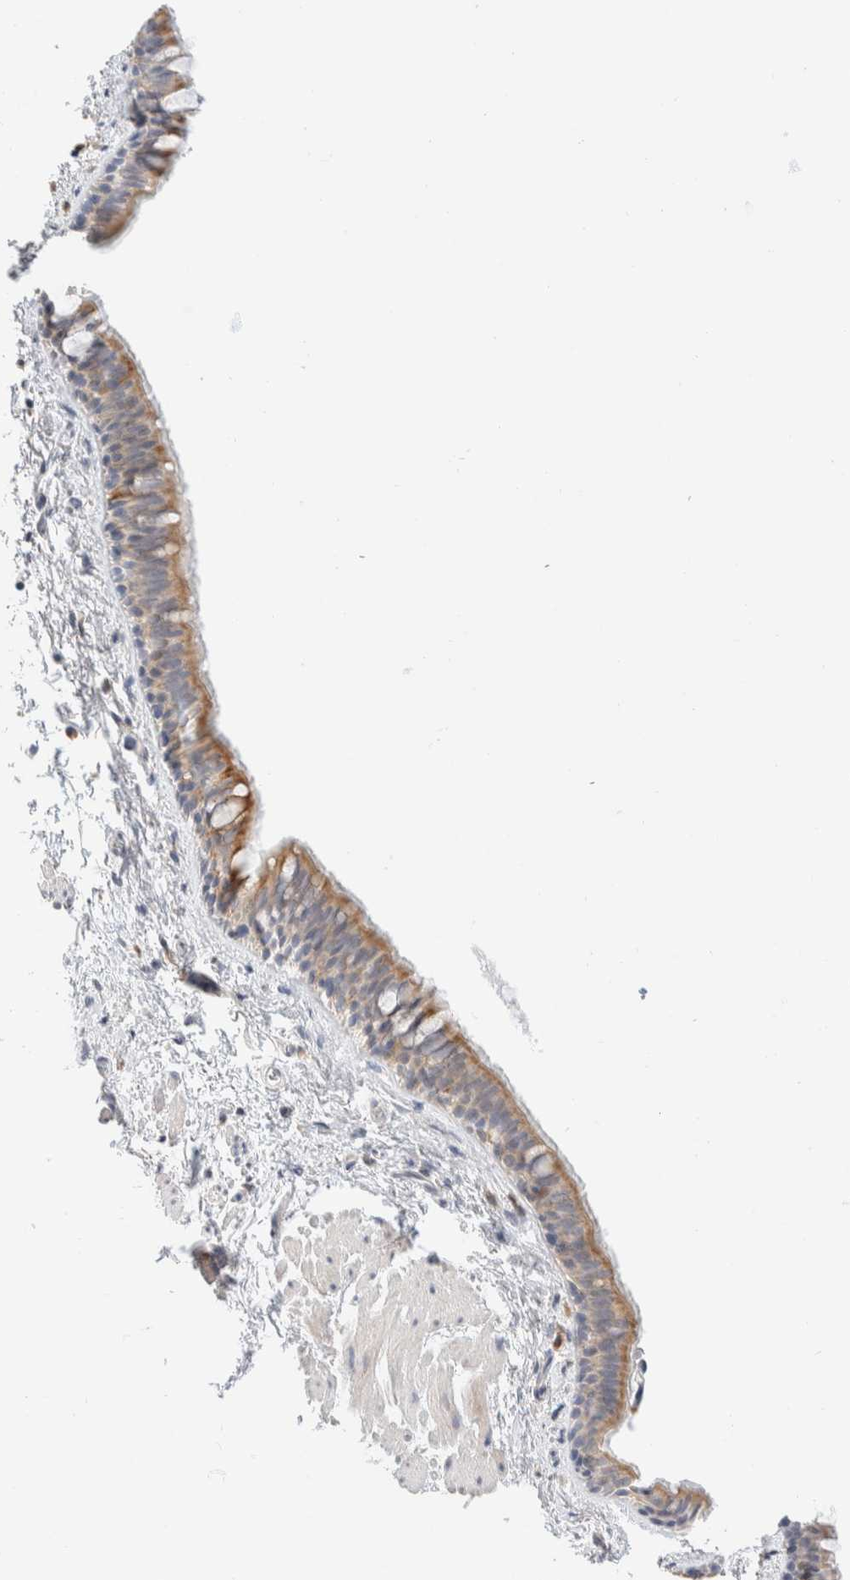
{"staining": {"intensity": "moderate", "quantity": ">75%", "location": "cytoplasmic/membranous"}, "tissue": "bronchus", "cell_type": "Respiratory epithelial cells", "image_type": "normal", "snomed": [{"axis": "morphology", "description": "Normal tissue, NOS"}, {"axis": "topography", "description": "Cartilage tissue"}, {"axis": "topography", "description": "Bronchus"}, {"axis": "topography", "description": "Lung"}], "caption": "Protein analysis of normal bronchus demonstrates moderate cytoplasmic/membranous positivity in approximately >75% of respiratory epithelial cells. The staining is performed using DAB brown chromogen to label protein expression. The nuclei are counter-stained blue using hematoxylin.", "gene": "HDHD3", "patient": {"sex": "male", "age": 64}}